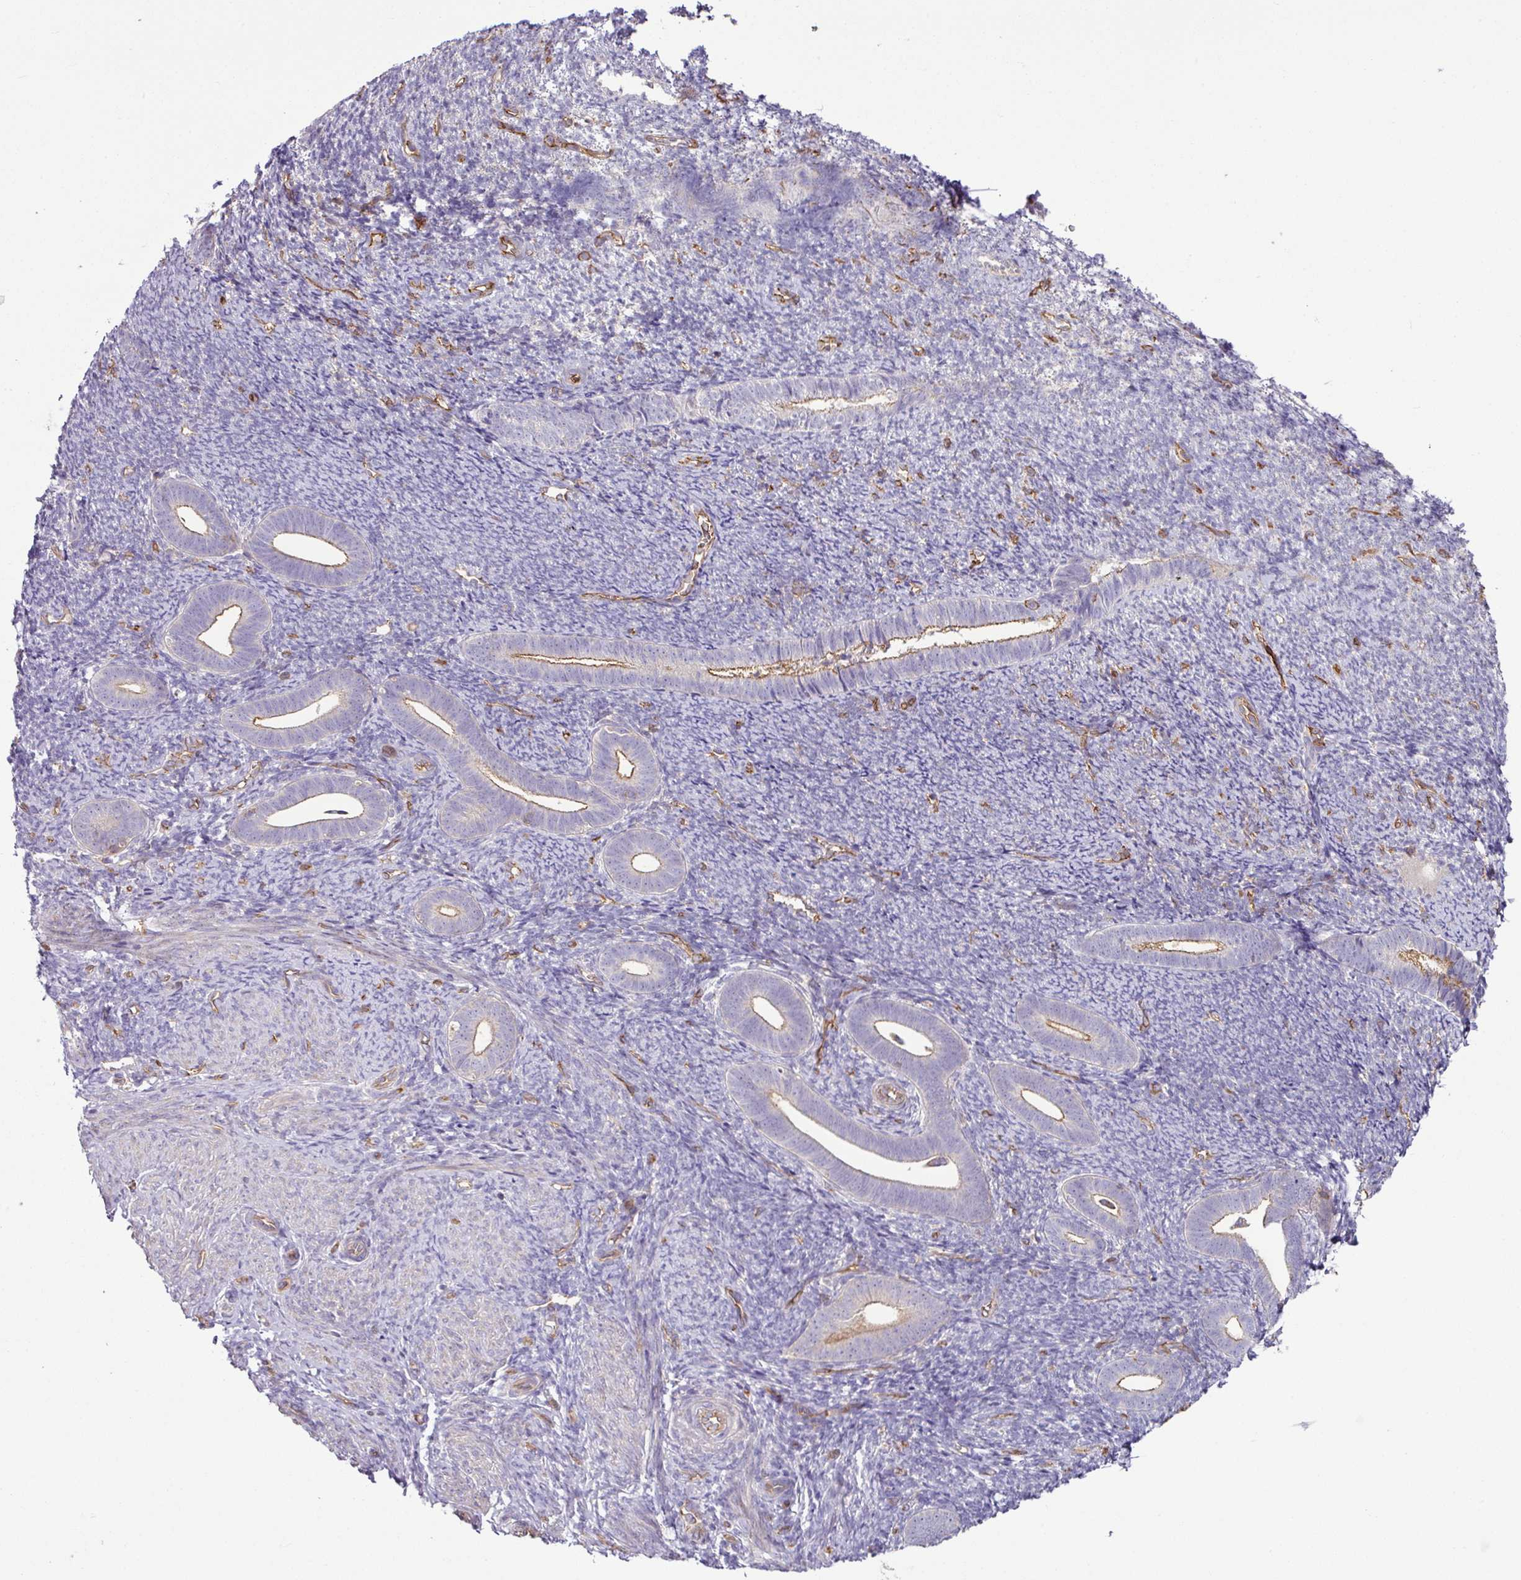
{"staining": {"intensity": "negative", "quantity": "none", "location": "none"}, "tissue": "endometrium", "cell_type": "Cells in endometrial stroma", "image_type": "normal", "snomed": [{"axis": "morphology", "description": "Normal tissue, NOS"}, {"axis": "topography", "description": "Endometrium"}], "caption": "High power microscopy histopathology image of an IHC micrograph of benign endometrium, revealing no significant positivity in cells in endometrial stroma.", "gene": "ZNF106", "patient": {"sex": "female", "age": 39}}